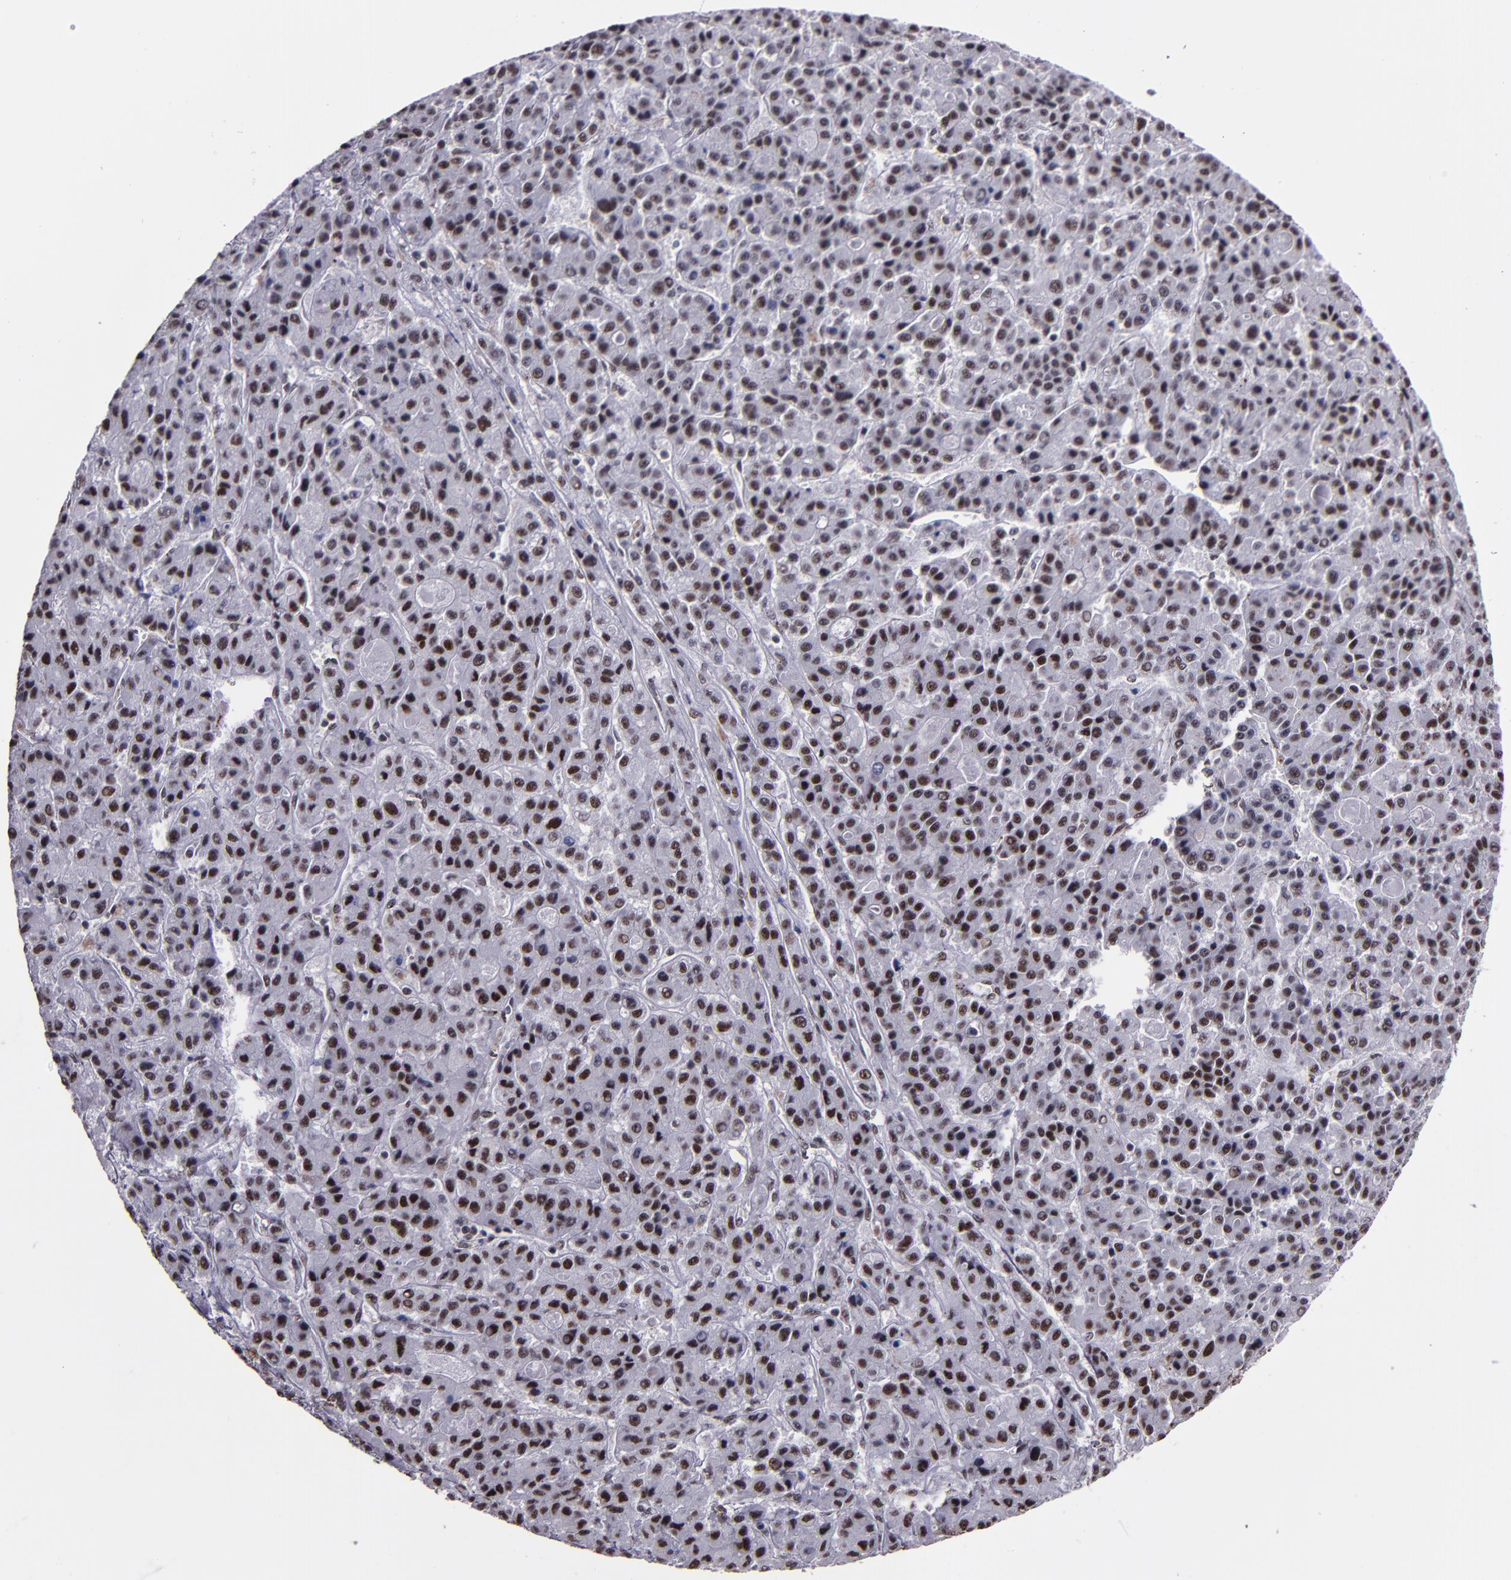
{"staining": {"intensity": "moderate", "quantity": ">75%", "location": "nuclear"}, "tissue": "liver cancer", "cell_type": "Tumor cells", "image_type": "cancer", "snomed": [{"axis": "morphology", "description": "Carcinoma, Hepatocellular, NOS"}, {"axis": "topography", "description": "Liver"}], "caption": "High-power microscopy captured an immunohistochemistry micrograph of hepatocellular carcinoma (liver), revealing moderate nuclear staining in about >75% of tumor cells.", "gene": "PPP4R3A", "patient": {"sex": "male", "age": 70}}